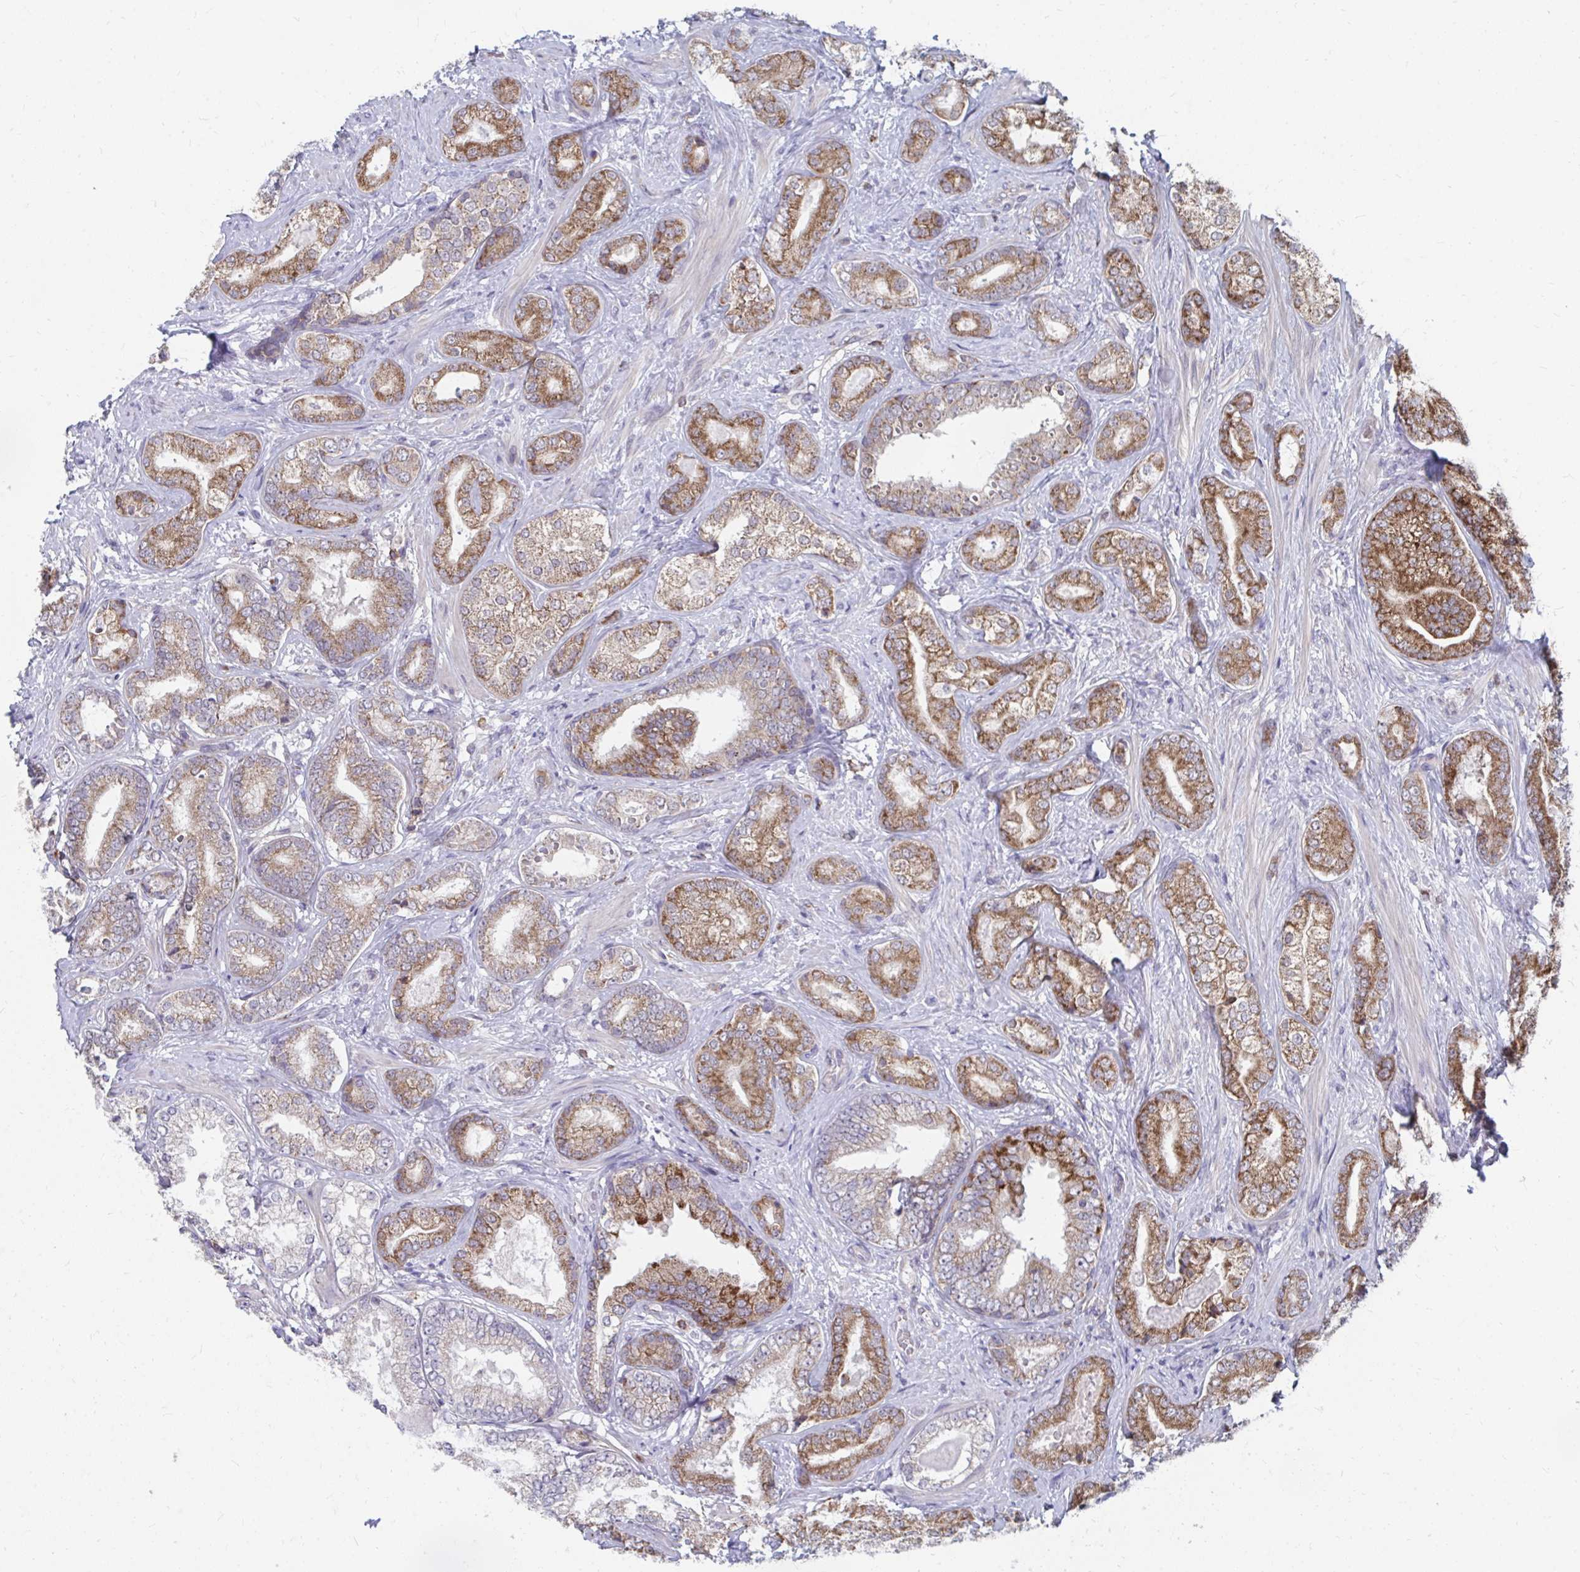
{"staining": {"intensity": "moderate", "quantity": ">75%", "location": "cytoplasmic/membranous"}, "tissue": "prostate cancer", "cell_type": "Tumor cells", "image_type": "cancer", "snomed": [{"axis": "morphology", "description": "Adenocarcinoma, High grade"}, {"axis": "topography", "description": "Prostate"}], "caption": "Protein staining displays moderate cytoplasmic/membranous staining in about >75% of tumor cells in adenocarcinoma (high-grade) (prostate).", "gene": "PABIR3", "patient": {"sex": "male", "age": 62}}